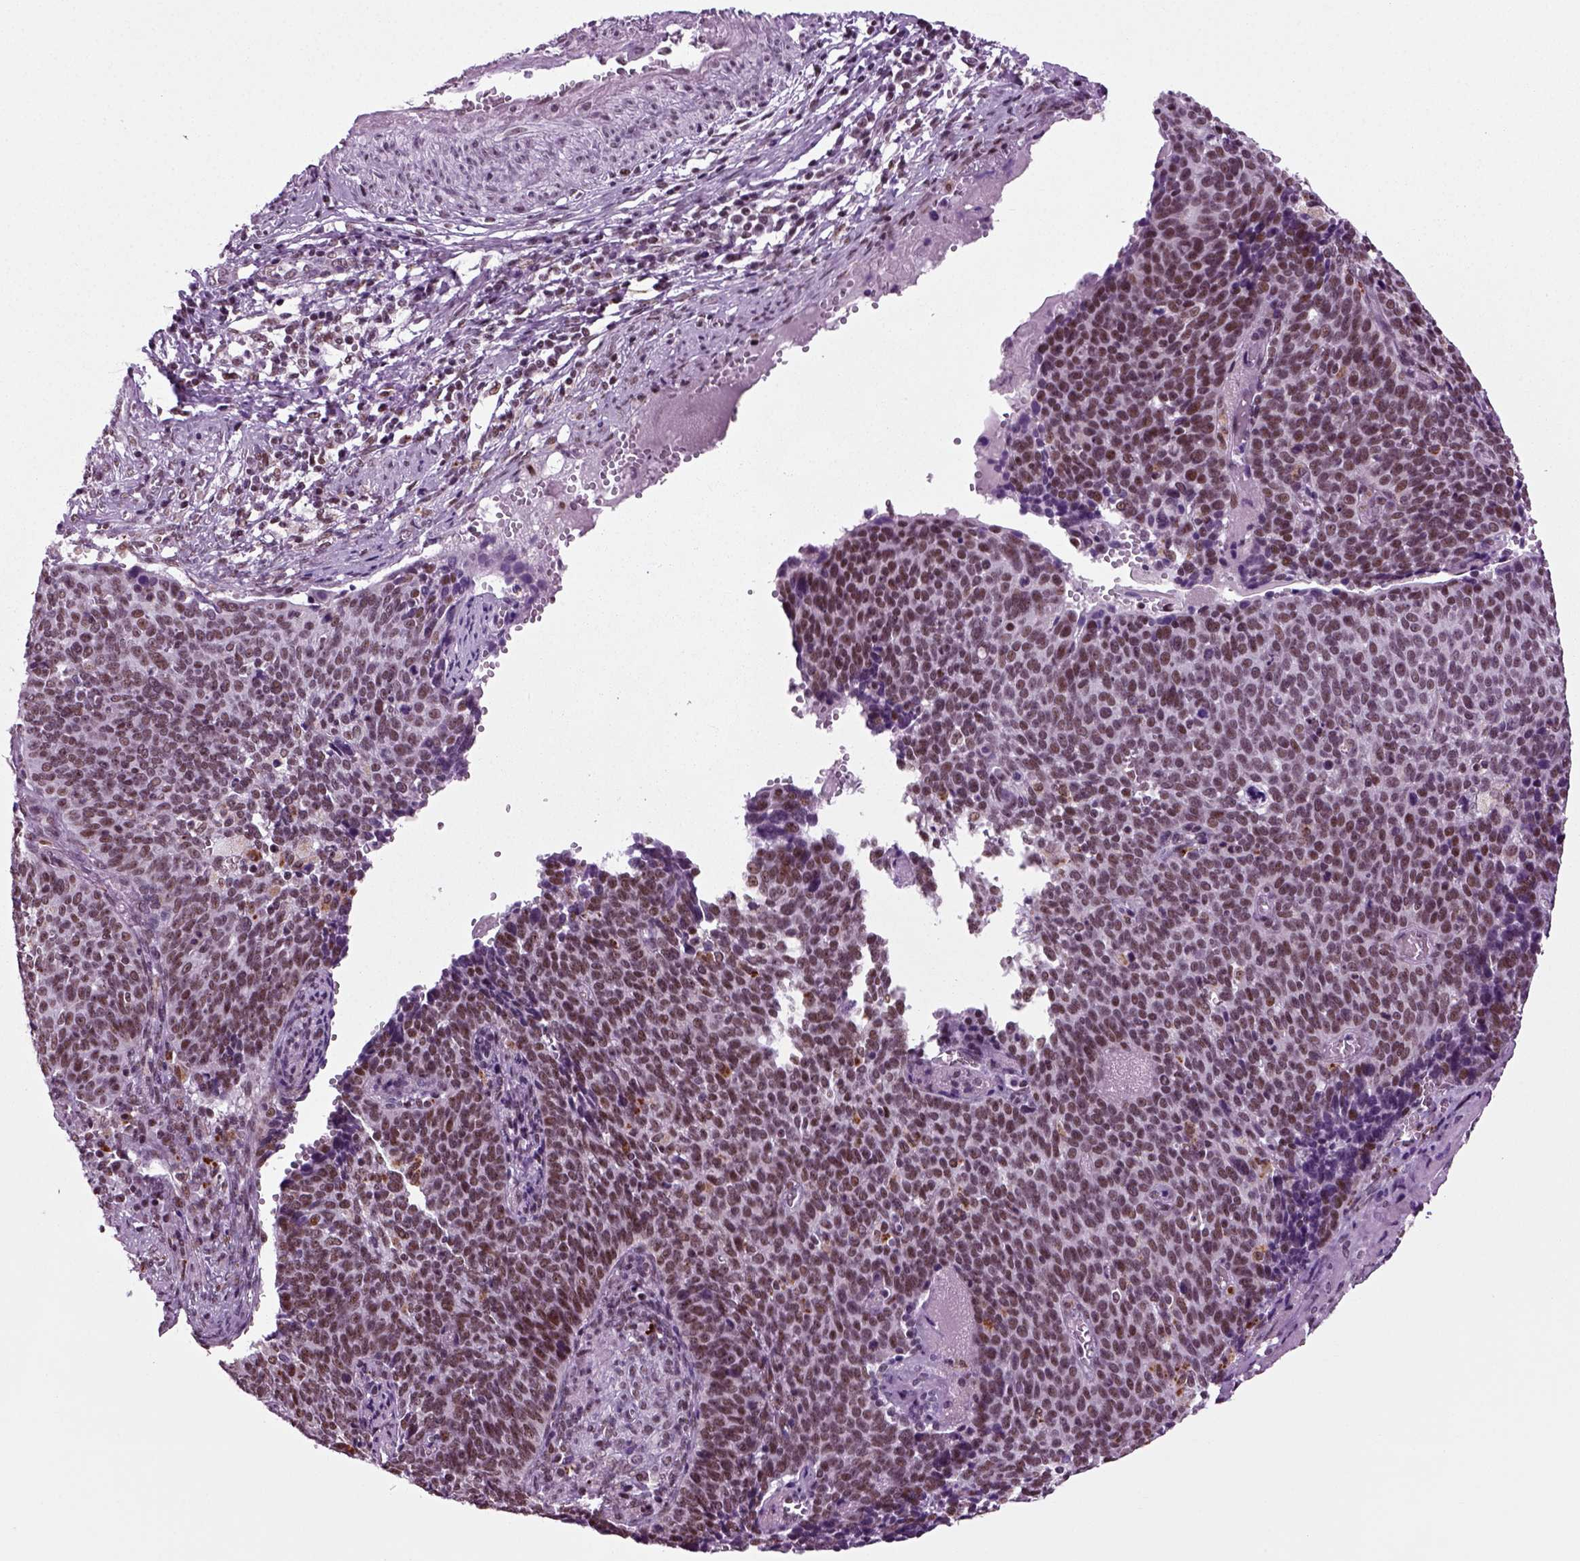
{"staining": {"intensity": "moderate", "quantity": "25%-75%", "location": "nuclear"}, "tissue": "cervical cancer", "cell_type": "Tumor cells", "image_type": "cancer", "snomed": [{"axis": "morphology", "description": "Normal tissue, NOS"}, {"axis": "morphology", "description": "Squamous cell carcinoma, NOS"}, {"axis": "topography", "description": "Cervix"}], "caption": "DAB immunohistochemical staining of human cervical squamous cell carcinoma exhibits moderate nuclear protein expression in about 25%-75% of tumor cells. (DAB IHC, brown staining for protein, blue staining for nuclei).", "gene": "RCOR3", "patient": {"sex": "female", "age": 39}}